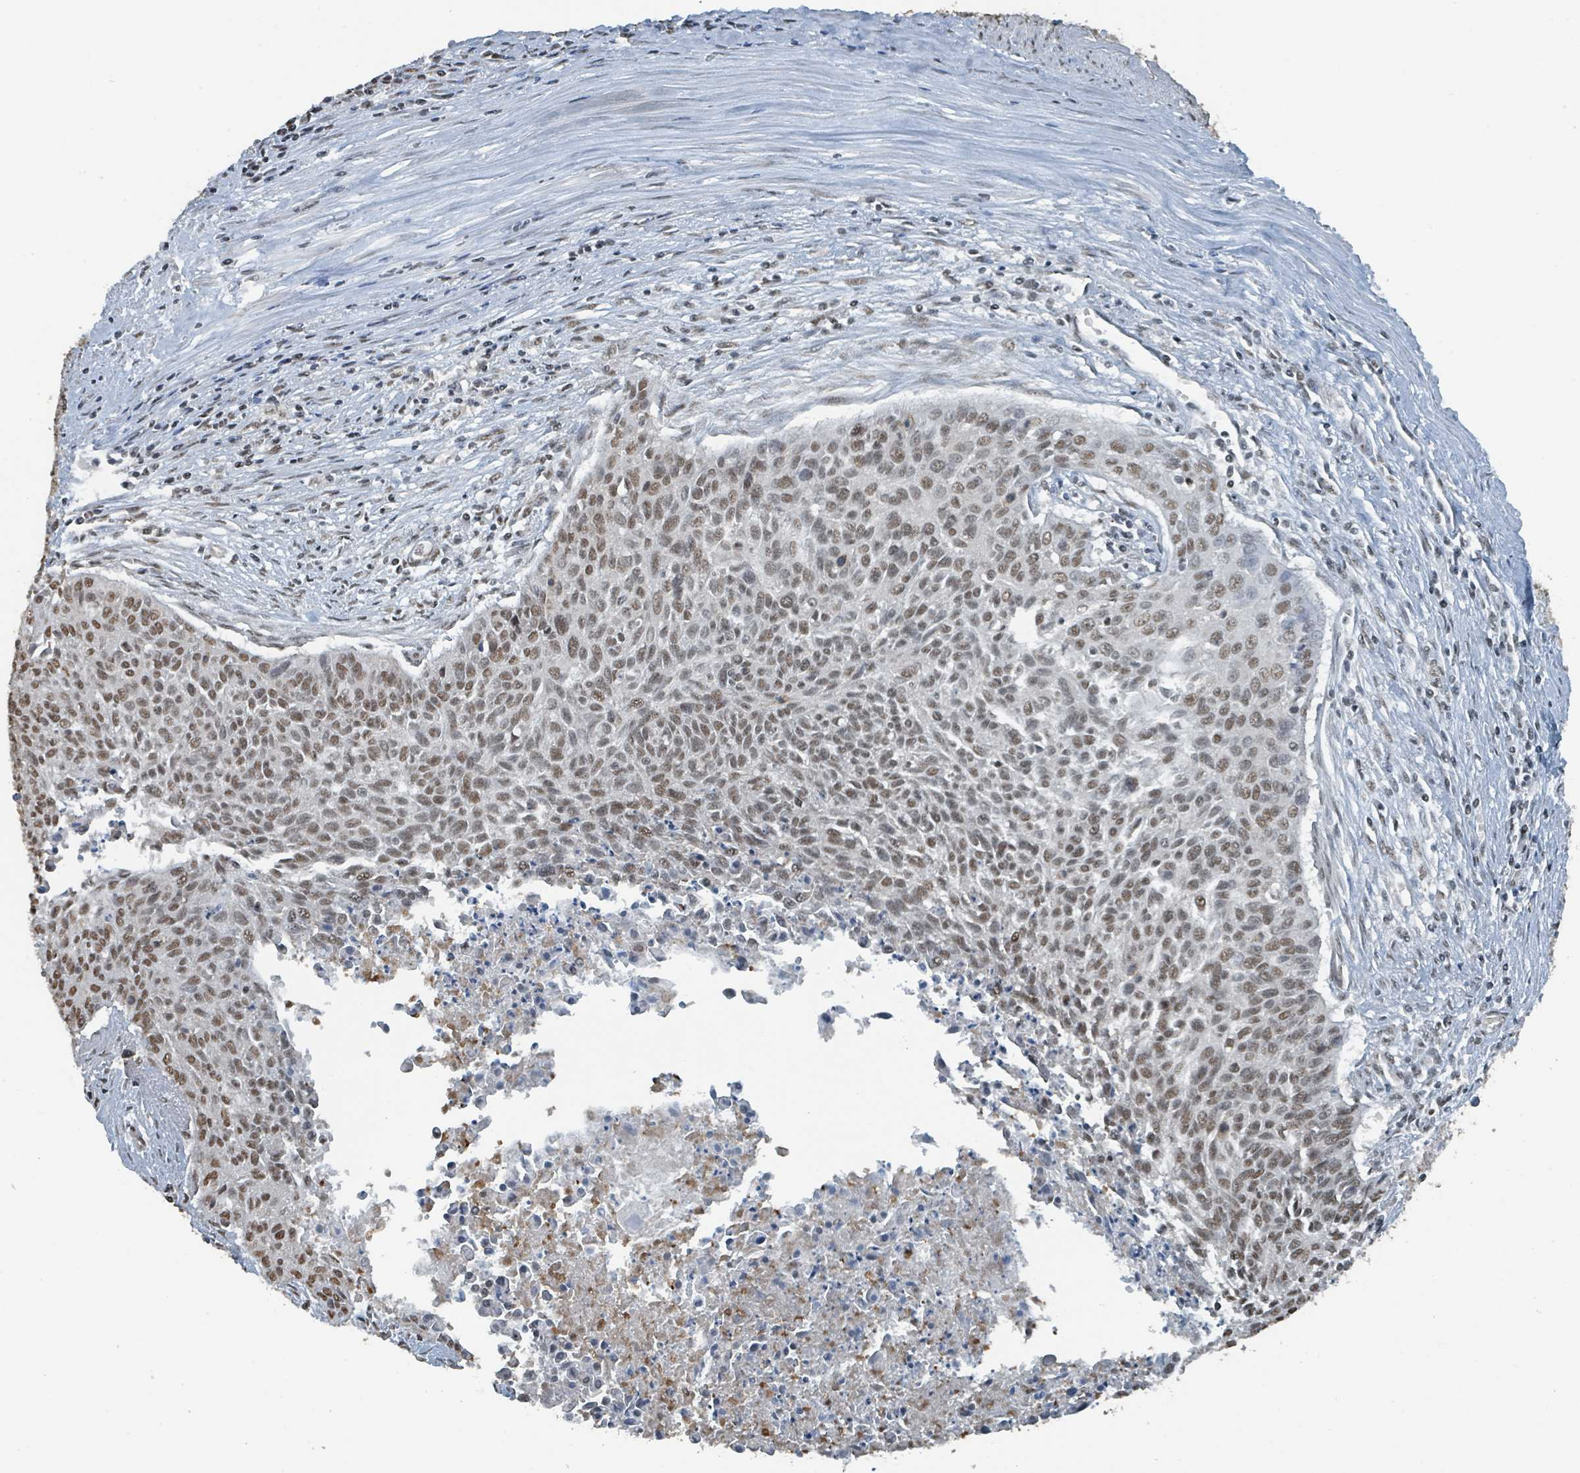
{"staining": {"intensity": "moderate", "quantity": ">75%", "location": "nuclear"}, "tissue": "cervical cancer", "cell_type": "Tumor cells", "image_type": "cancer", "snomed": [{"axis": "morphology", "description": "Squamous cell carcinoma, NOS"}, {"axis": "topography", "description": "Cervix"}], "caption": "Protein analysis of squamous cell carcinoma (cervical) tissue demonstrates moderate nuclear expression in about >75% of tumor cells.", "gene": "PHIP", "patient": {"sex": "female", "age": 55}}